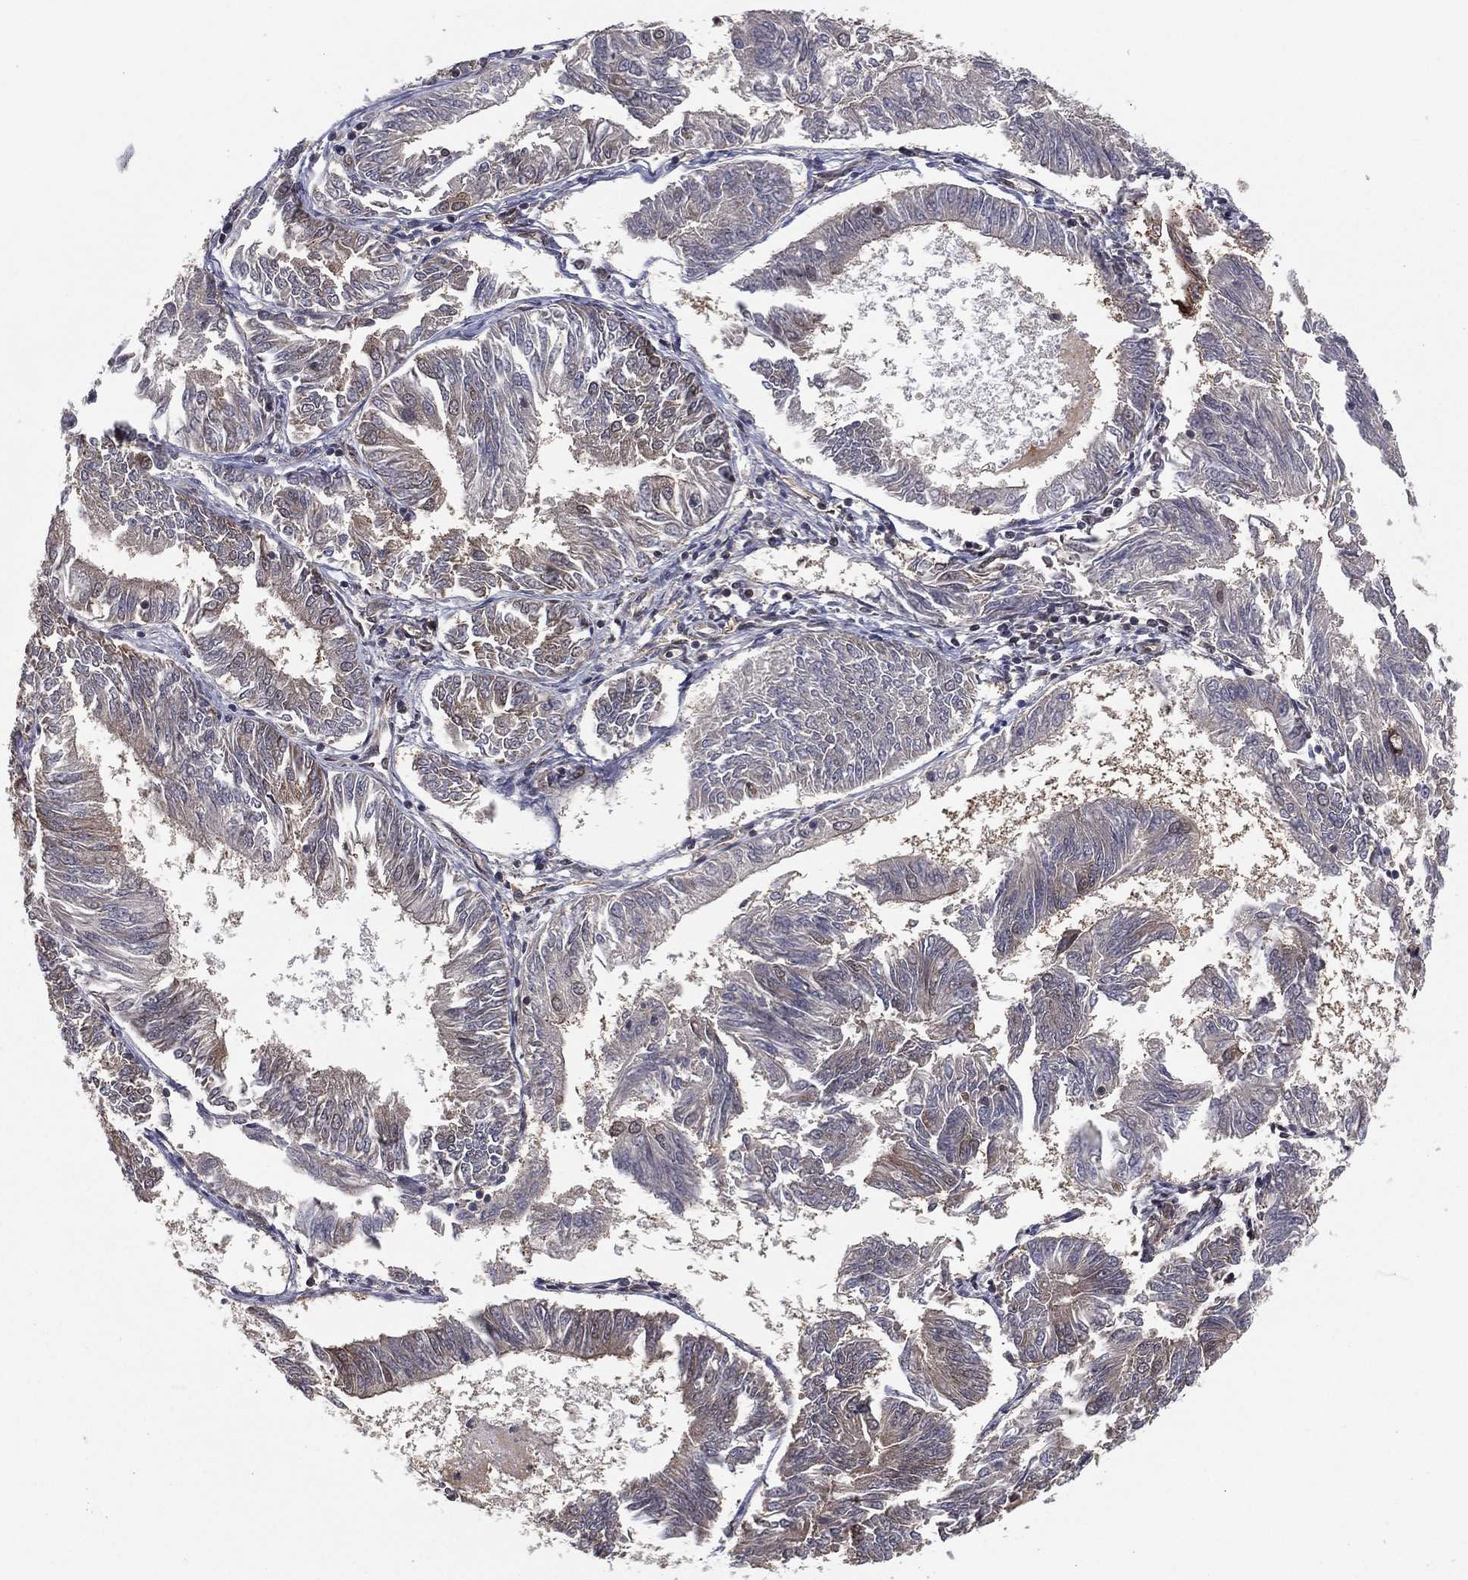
{"staining": {"intensity": "weak", "quantity": "25%-75%", "location": "cytoplasmic/membranous"}, "tissue": "endometrial cancer", "cell_type": "Tumor cells", "image_type": "cancer", "snomed": [{"axis": "morphology", "description": "Adenocarcinoma, NOS"}, {"axis": "topography", "description": "Endometrium"}], "caption": "Tumor cells reveal weak cytoplasmic/membranous positivity in about 25%-75% of cells in adenocarcinoma (endometrial).", "gene": "GPALPP1", "patient": {"sex": "female", "age": 58}}